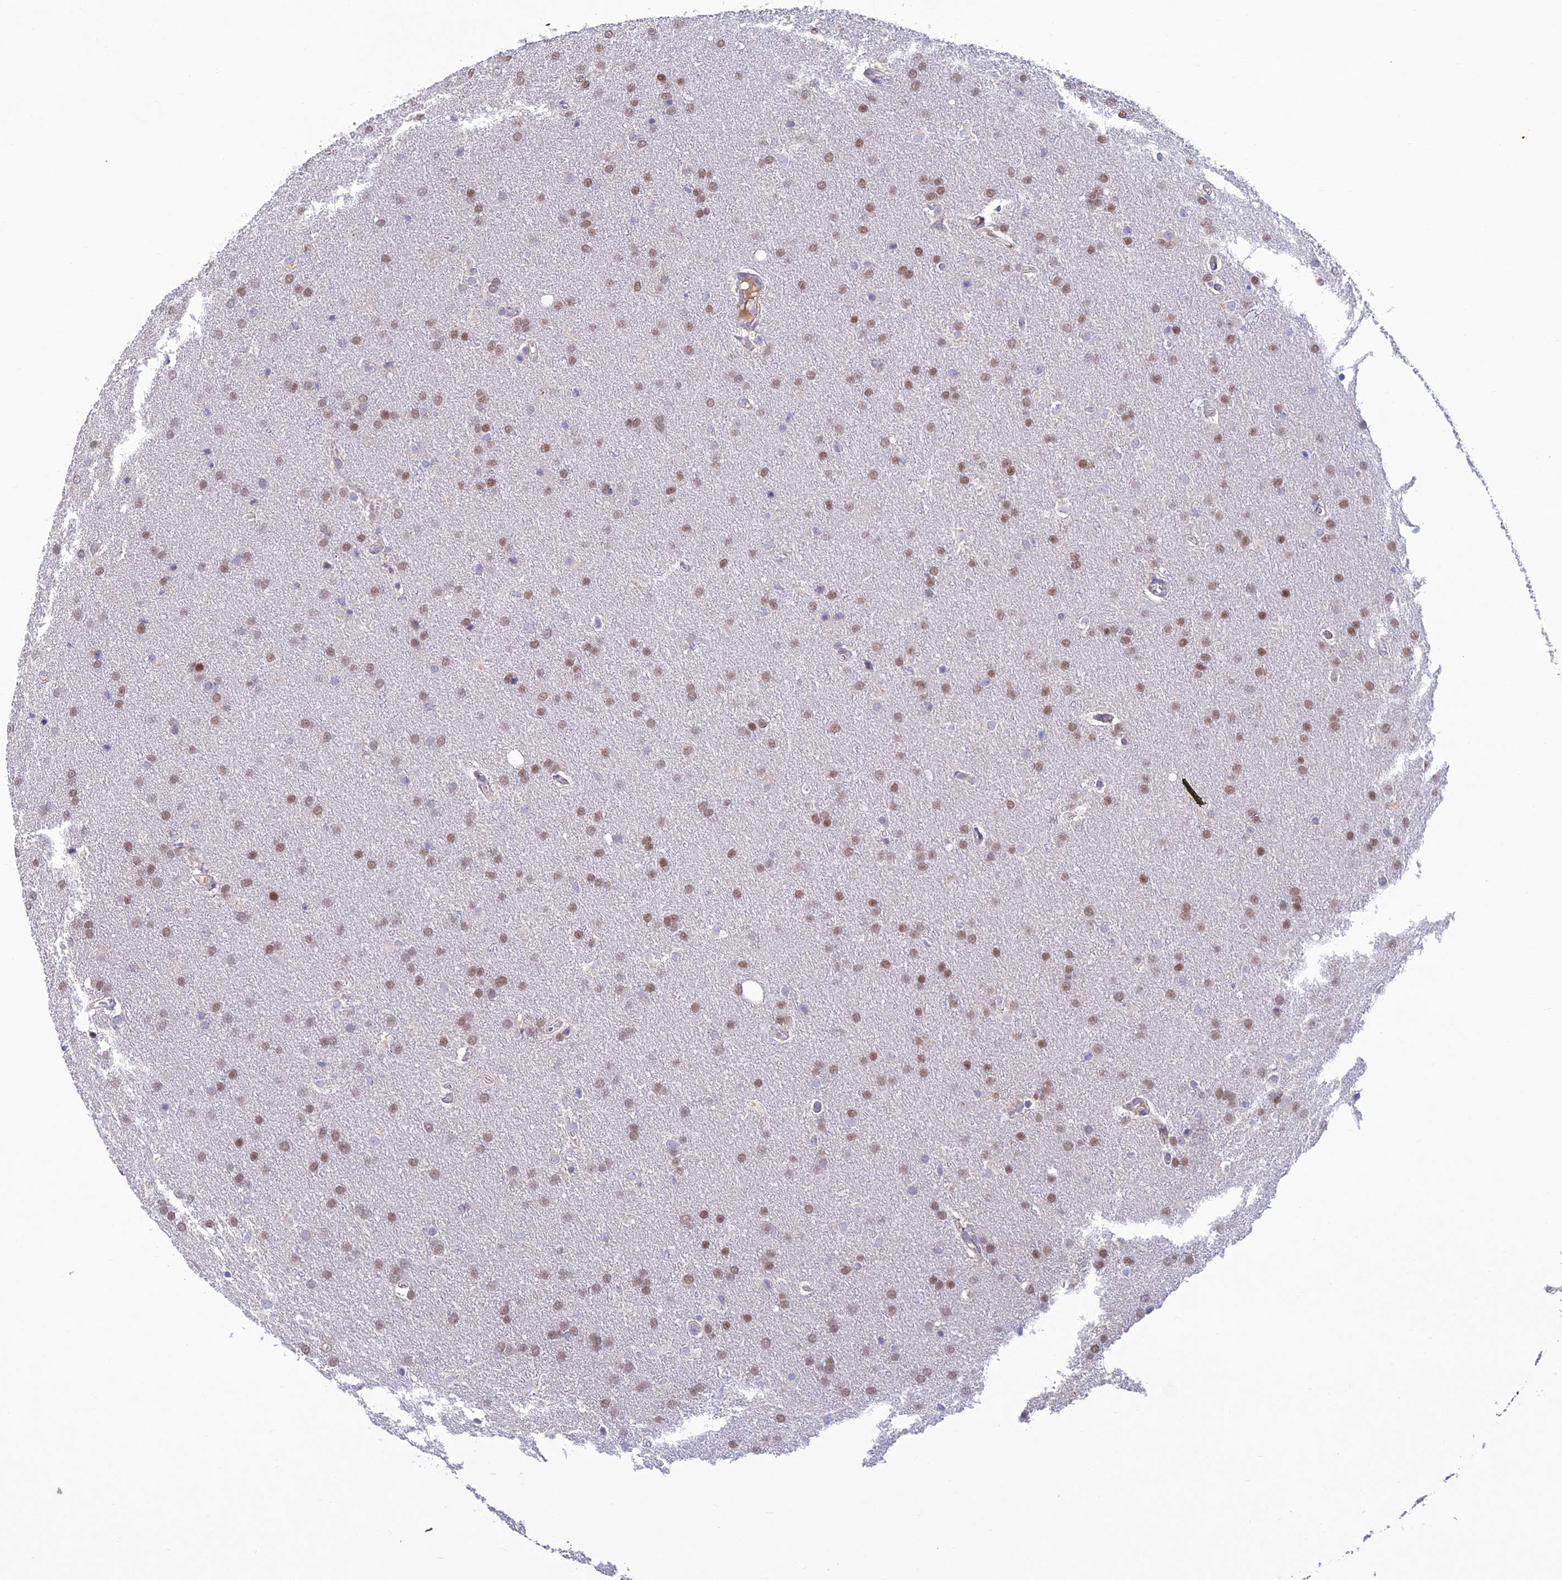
{"staining": {"intensity": "moderate", "quantity": "25%-75%", "location": "nuclear"}, "tissue": "glioma", "cell_type": "Tumor cells", "image_type": "cancer", "snomed": [{"axis": "morphology", "description": "Glioma, malignant, Low grade"}, {"axis": "topography", "description": "Brain"}], "caption": "High-magnification brightfield microscopy of malignant glioma (low-grade) stained with DAB (brown) and counterstained with hematoxylin (blue). tumor cells exhibit moderate nuclear positivity is appreciated in approximately25%-75% of cells.", "gene": "FASTKD5", "patient": {"sex": "female", "age": 32}}